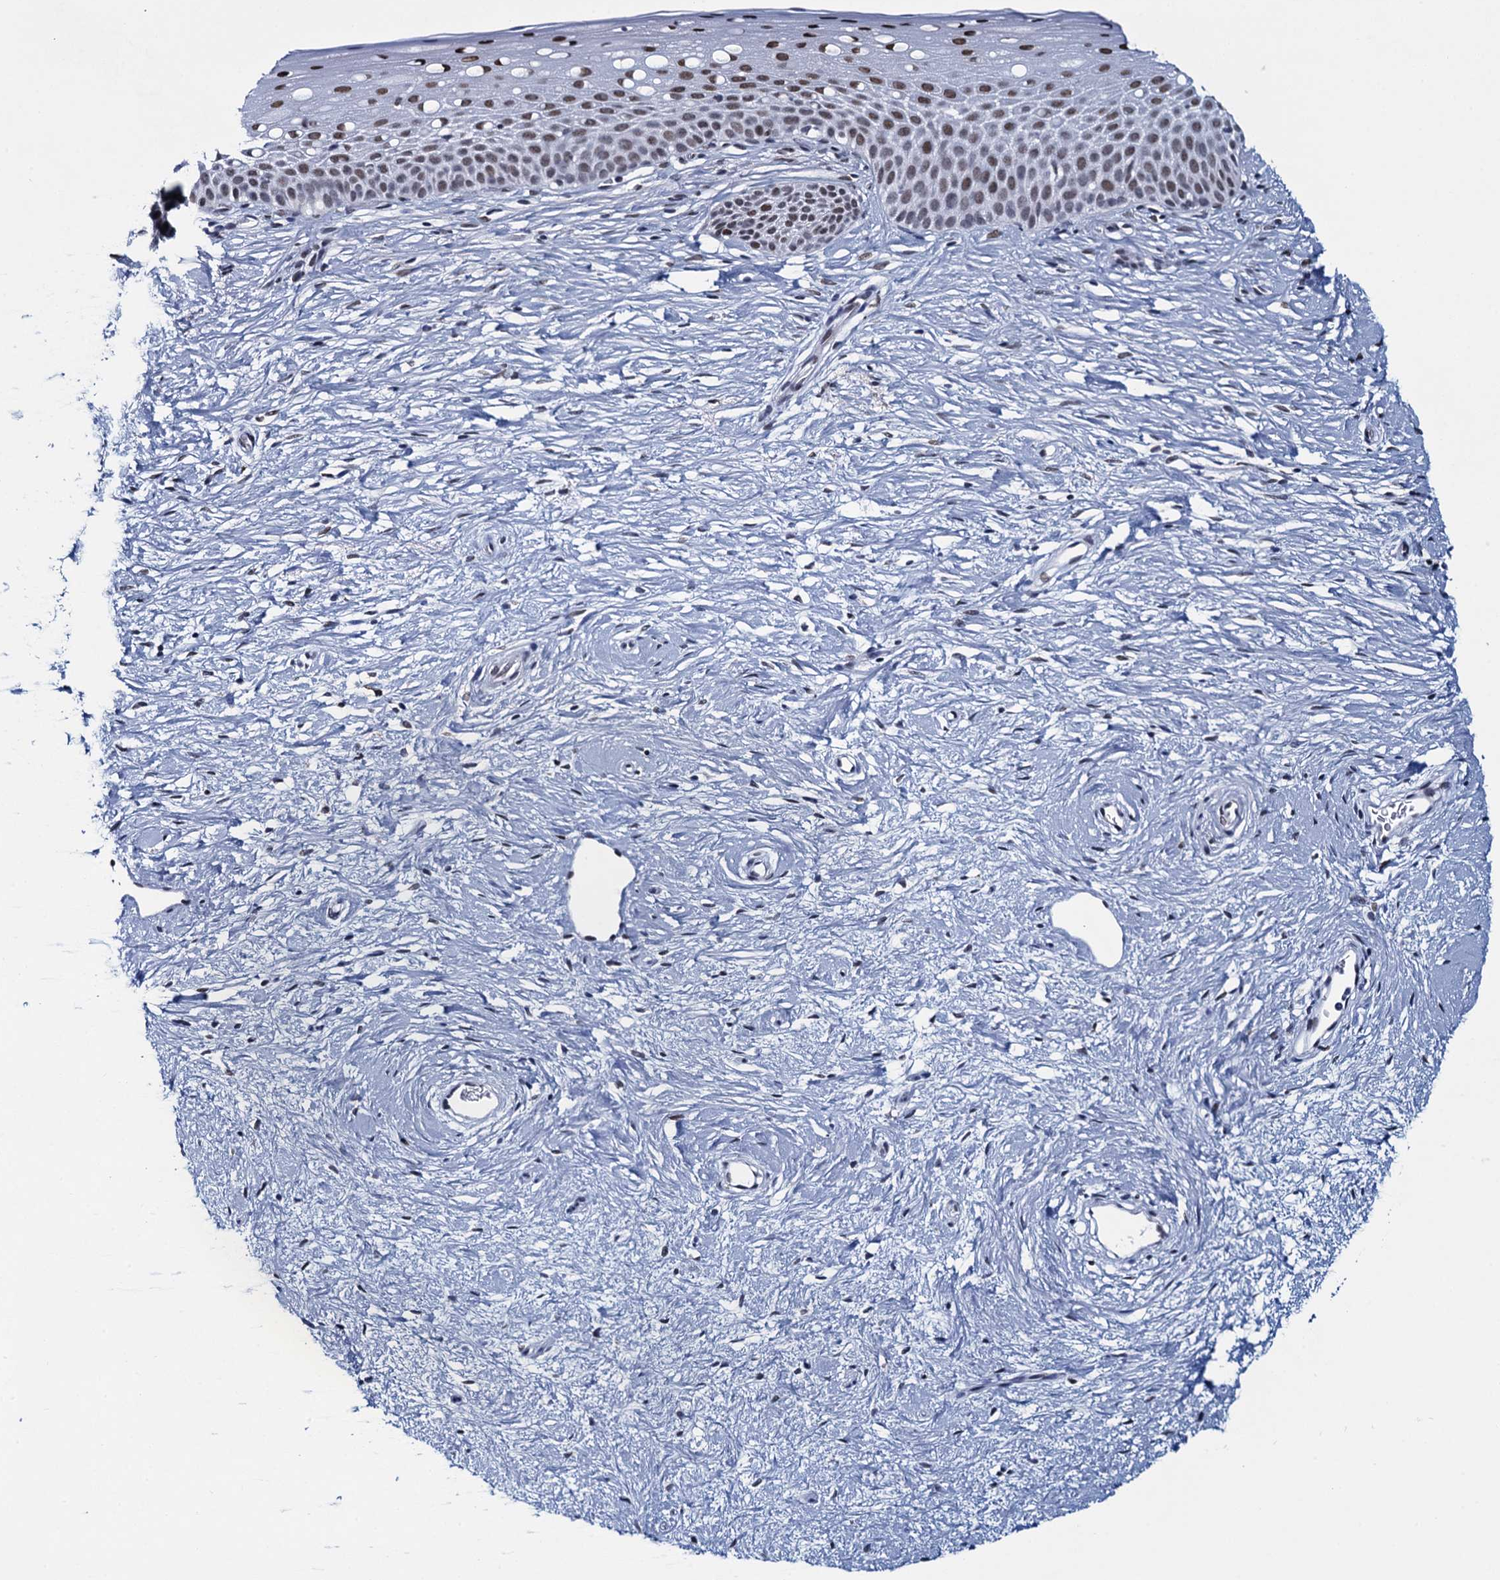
{"staining": {"intensity": "moderate", "quantity": ">75%", "location": "nuclear"}, "tissue": "cervix", "cell_type": "Glandular cells", "image_type": "normal", "snomed": [{"axis": "morphology", "description": "Normal tissue, NOS"}, {"axis": "topography", "description": "Cervix"}], "caption": "Immunohistochemistry (IHC) photomicrograph of normal cervix stained for a protein (brown), which displays medium levels of moderate nuclear expression in about >75% of glandular cells.", "gene": "HNRNPUL2", "patient": {"sex": "female", "age": 57}}